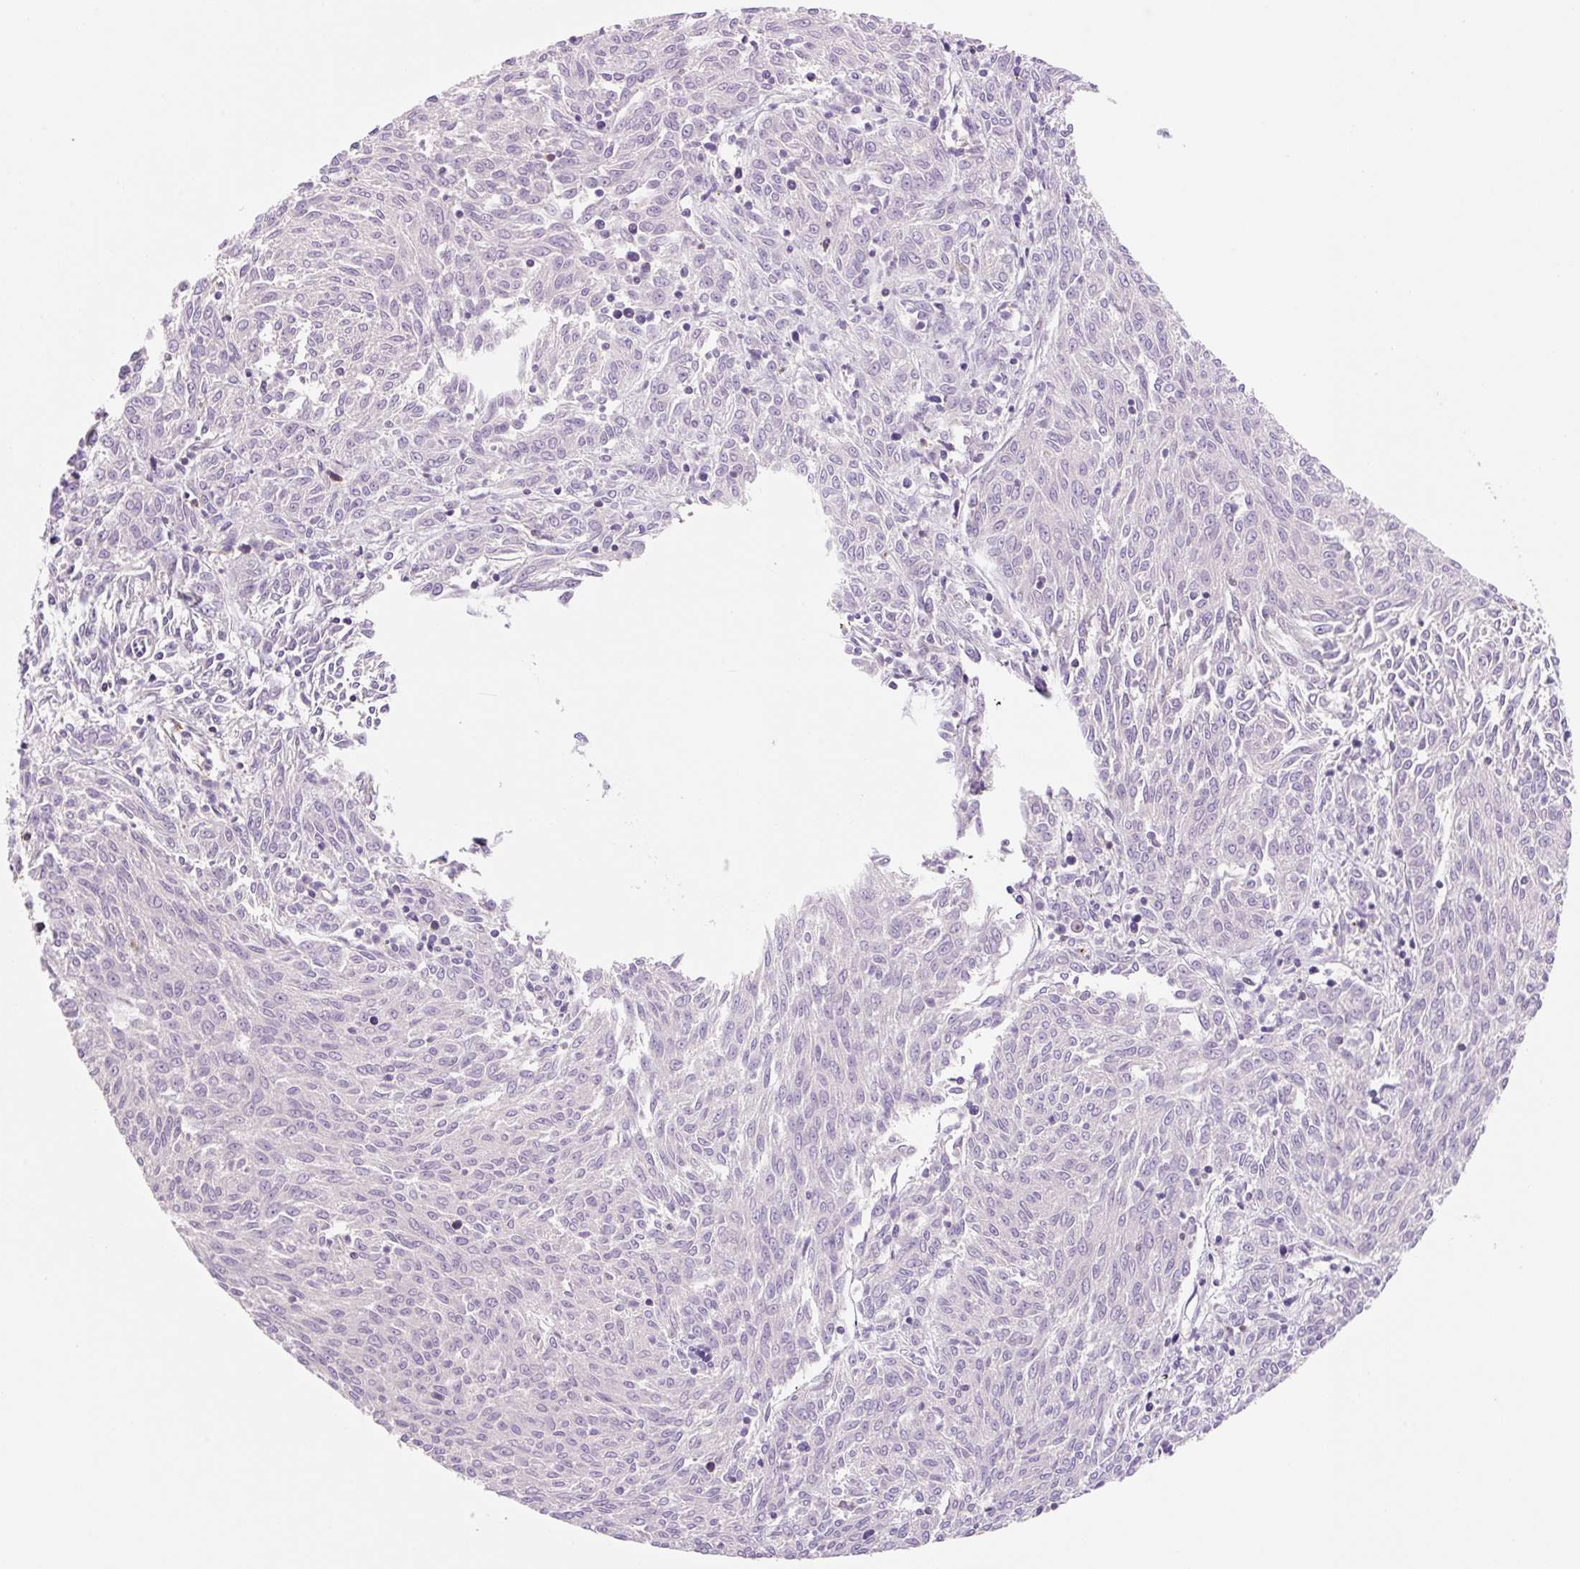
{"staining": {"intensity": "negative", "quantity": "none", "location": "none"}, "tissue": "melanoma", "cell_type": "Tumor cells", "image_type": "cancer", "snomed": [{"axis": "morphology", "description": "Malignant melanoma, NOS"}, {"axis": "topography", "description": "Skin"}], "caption": "Protein analysis of malignant melanoma reveals no significant staining in tumor cells.", "gene": "FABP5", "patient": {"sex": "female", "age": 72}}